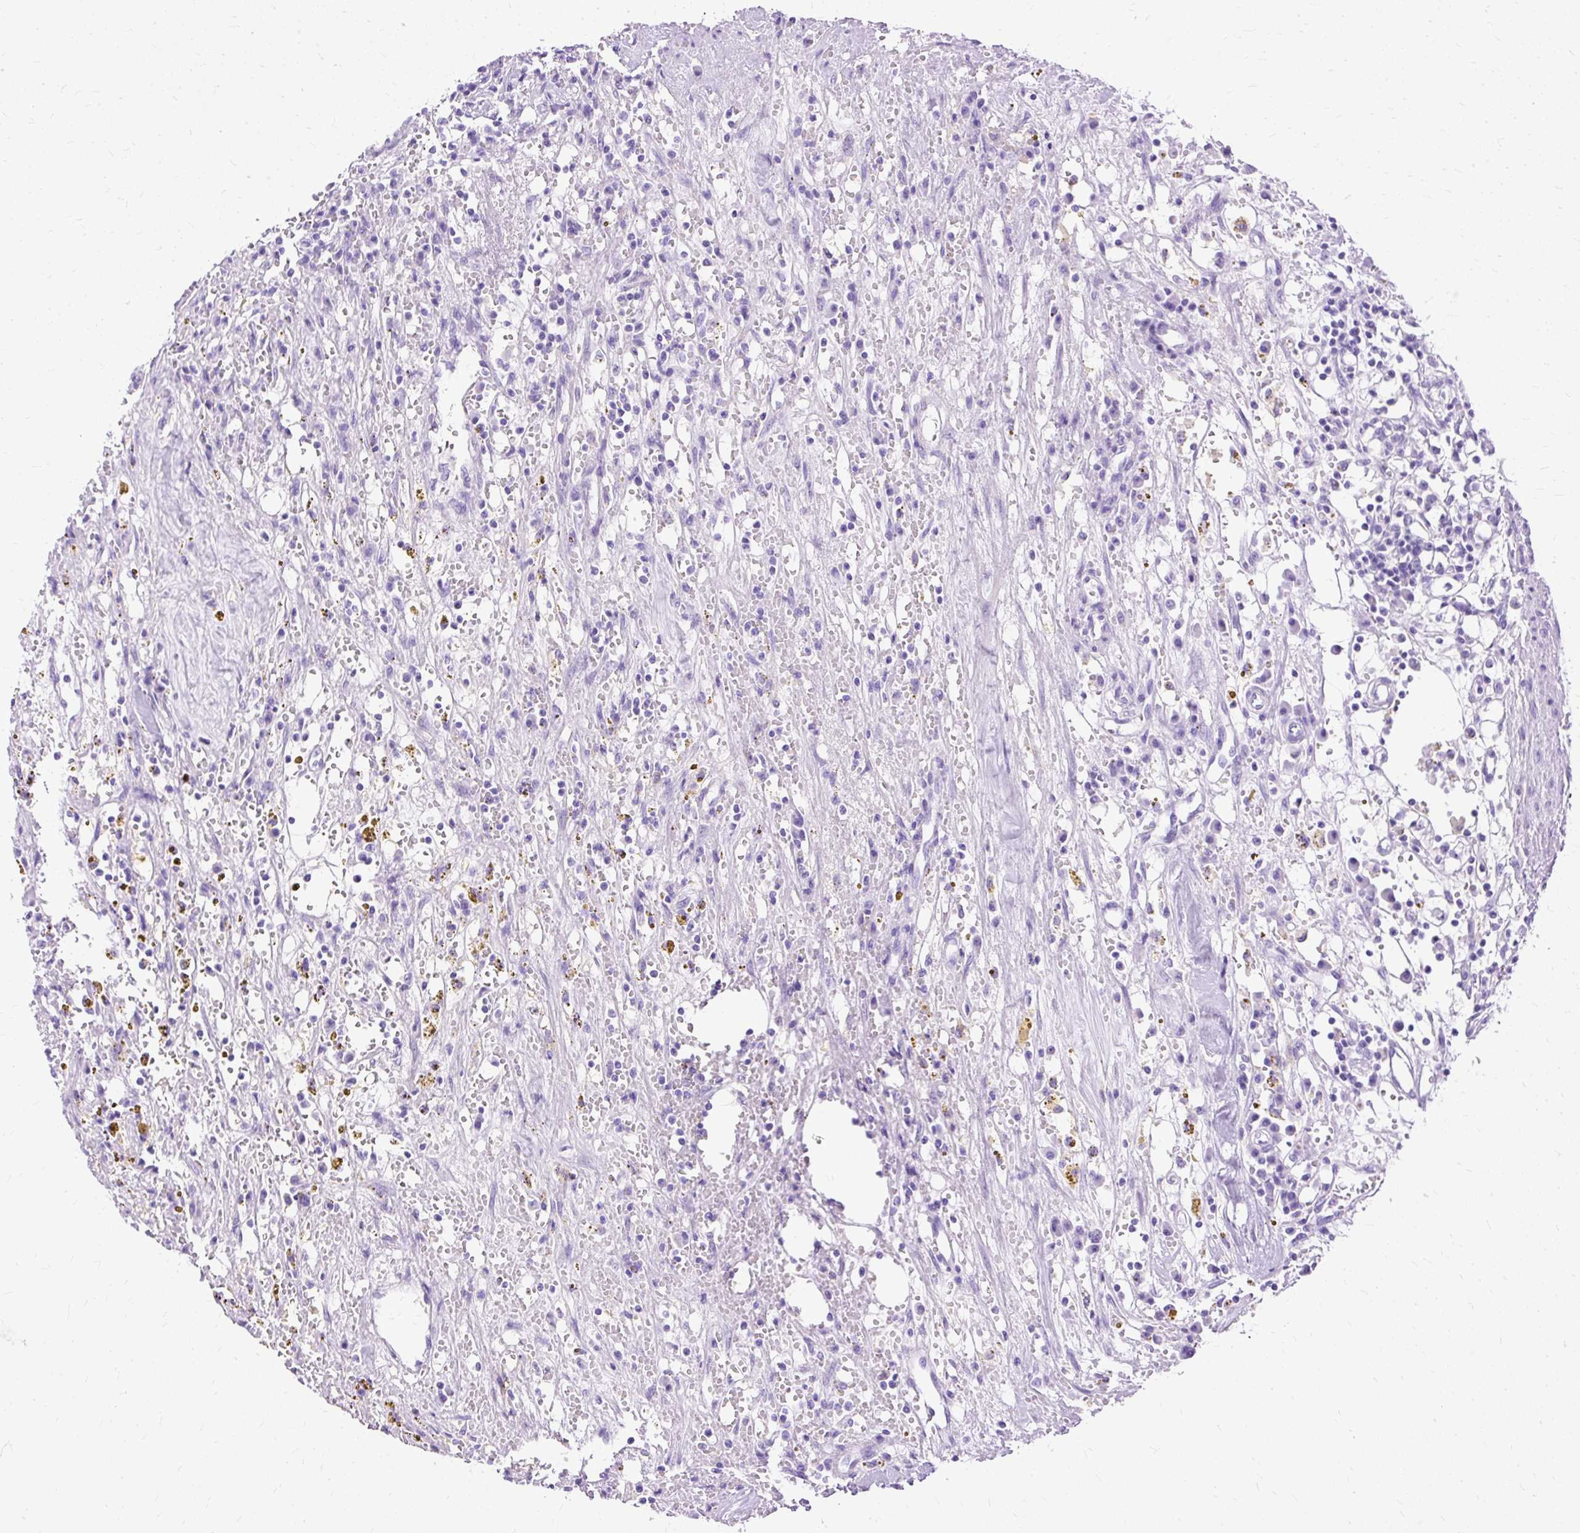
{"staining": {"intensity": "negative", "quantity": "none", "location": "none"}, "tissue": "renal cancer", "cell_type": "Tumor cells", "image_type": "cancer", "snomed": [{"axis": "morphology", "description": "Adenocarcinoma, NOS"}, {"axis": "topography", "description": "Kidney"}], "caption": "A photomicrograph of renal cancer (adenocarcinoma) stained for a protein shows no brown staining in tumor cells.", "gene": "SLC8A2", "patient": {"sex": "male", "age": 56}}